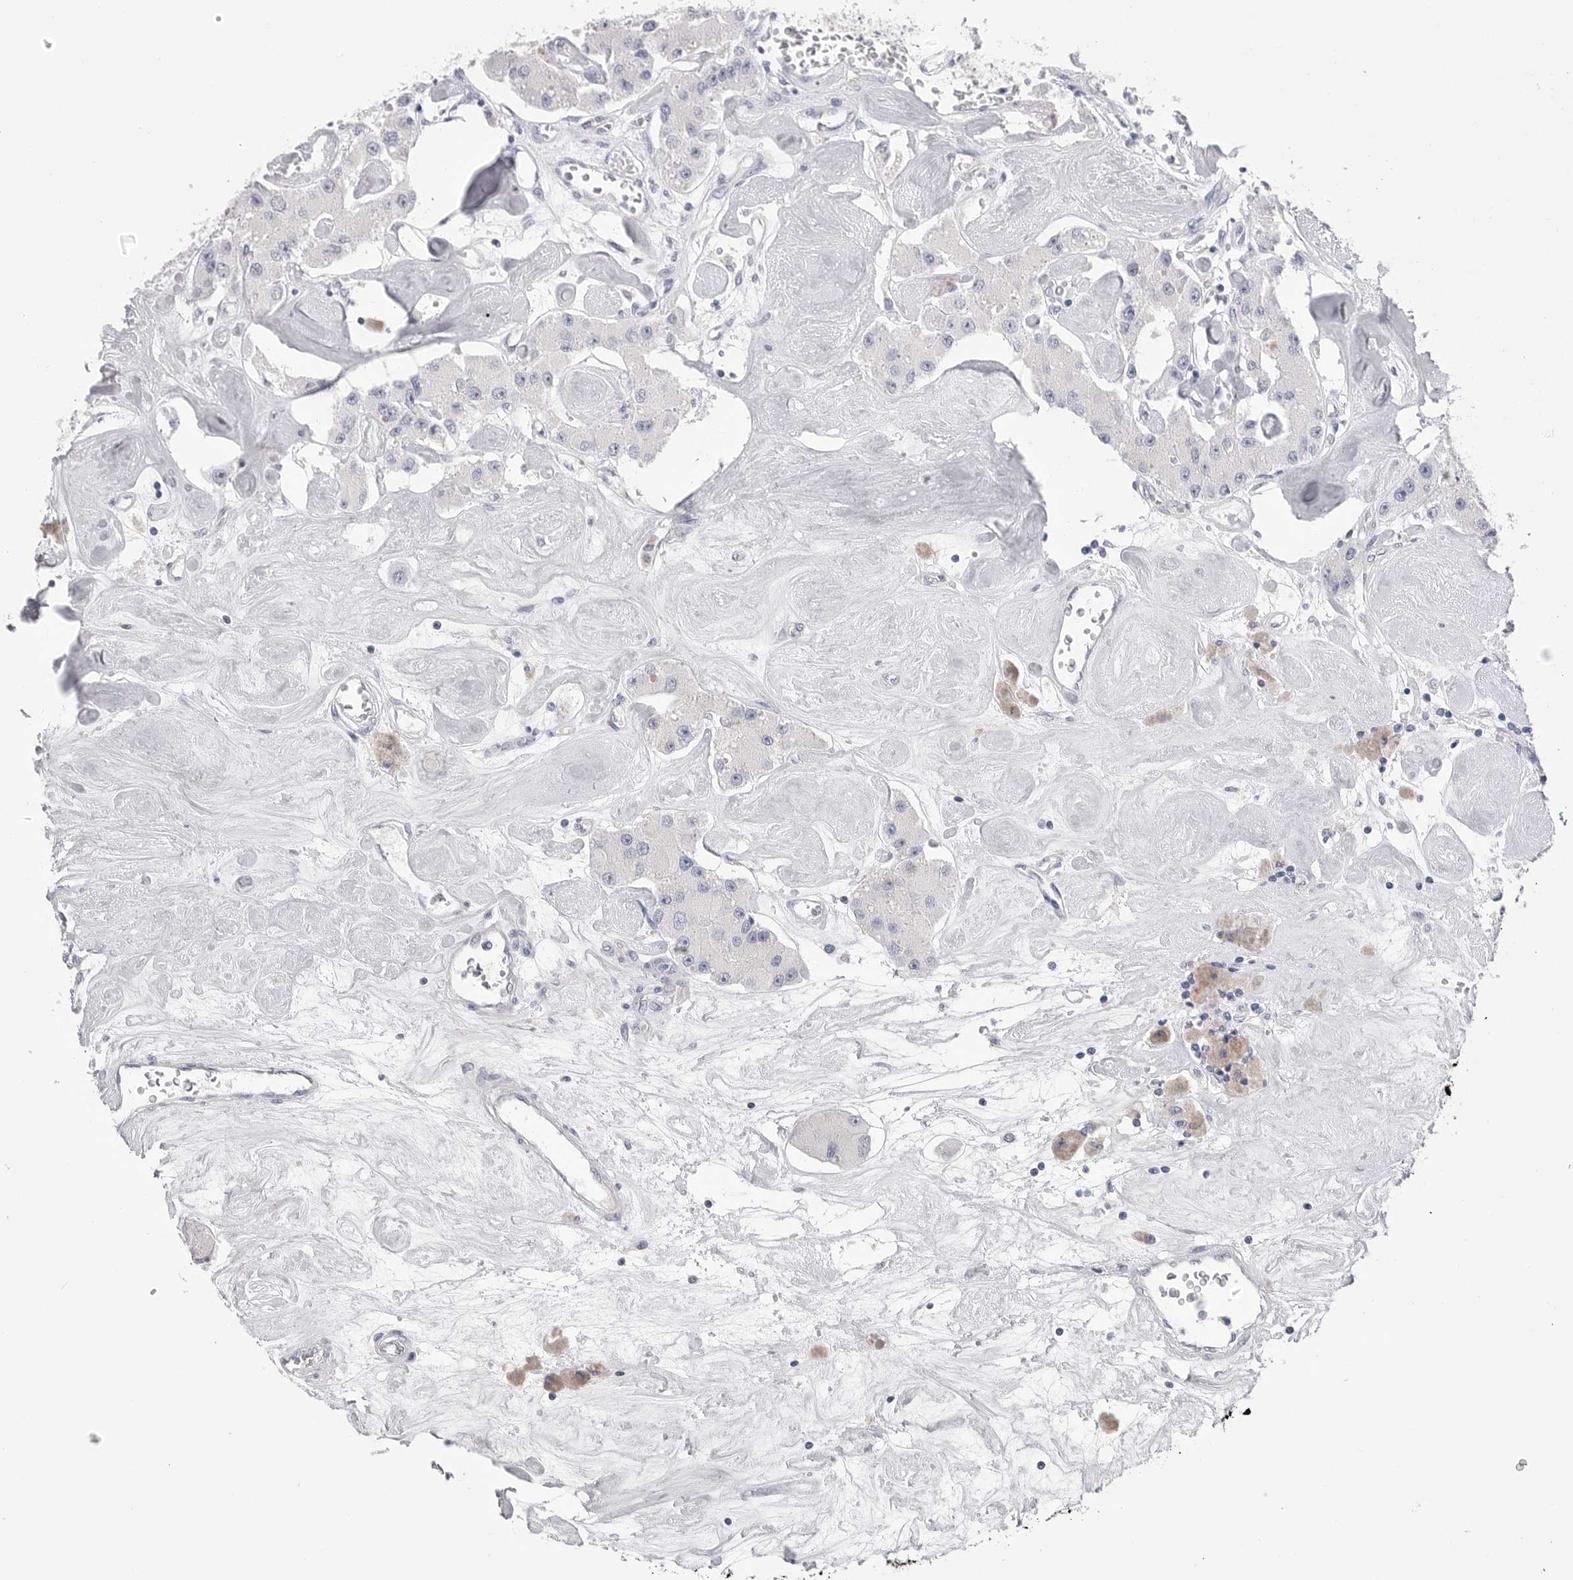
{"staining": {"intensity": "negative", "quantity": "none", "location": "none"}, "tissue": "carcinoid", "cell_type": "Tumor cells", "image_type": "cancer", "snomed": [{"axis": "morphology", "description": "Carcinoid, malignant, NOS"}, {"axis": "topography", "description": "Pancreas"}], "caption": "A micrograph of human carcinoid (malignant) is negative for staining in tumor cells.", "gene": "DLGAP3", "patient": {"sex": "male", "age": 41}}